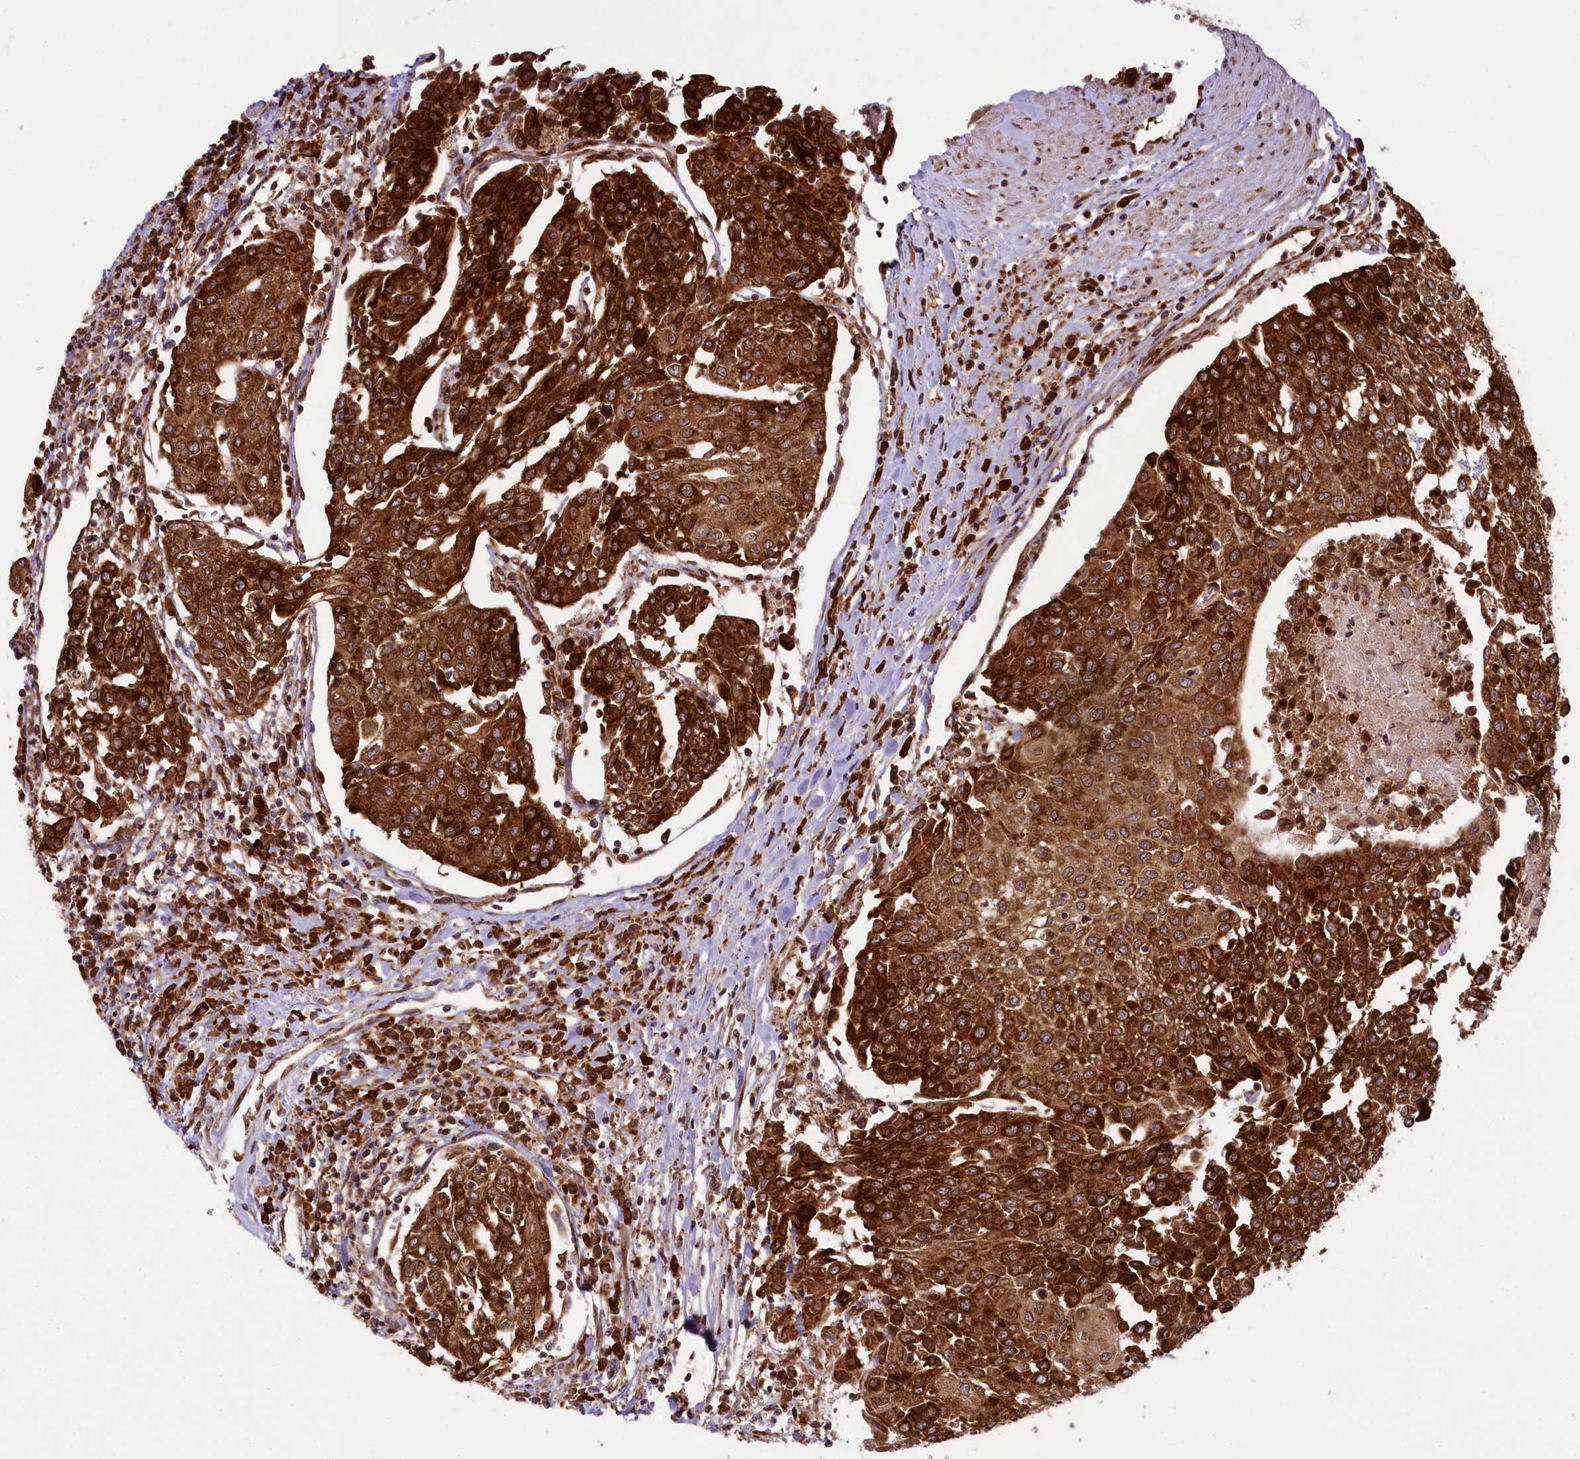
{"staining": {"intensity": "strong", "quantity": ">75%", "location": "cytoplasmic/membranous"}, "tissue": "urothelial cancer", "cell_type": "Tumor cells", "image_type": "cancer", "snomed": [{"axis": "morphology", "description": "Urothelial carcinoma, High grade"}, {"axis": "topography", "description": "Urinary bladder"}], "caption": "A brown stain shows strong cytoplasmic/membranous staining of a protein in human high-grade urothelial carcinoma tumor cells. (IHC, brightfield microscopy, high magnification).", "gene": "LARP4", "patient": {"sex": "female", "age": 85}}